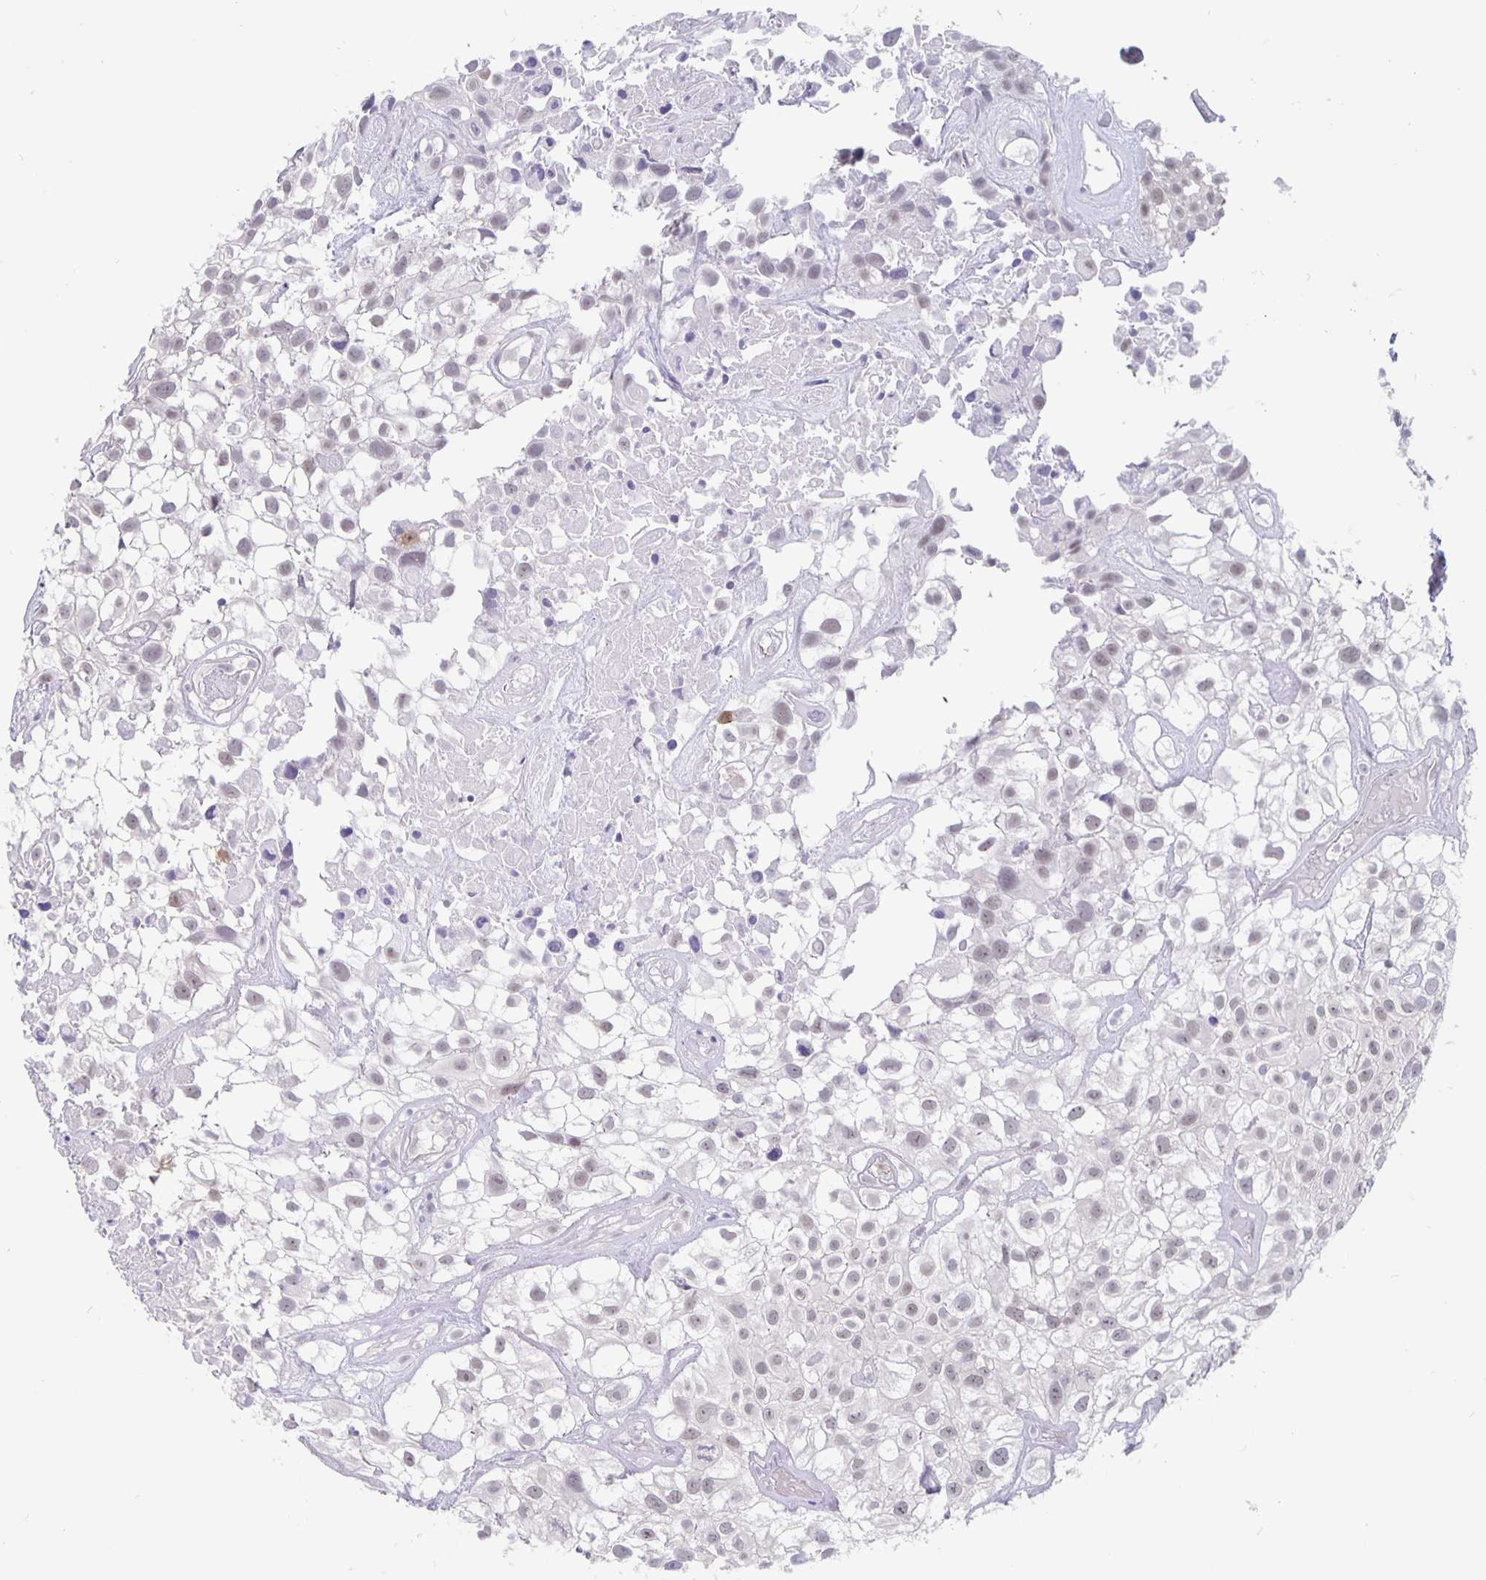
{"staining": {"intensity": "weak", "quantity": "<25%", "location": "nuclear"}, "tissue": "urothelial cancer", "cell_type": "Tumor cells", "image_type": "cancer", "snomed": [{"axis": "morphology", "description": "Urothelial carcinoma, High grade"}, {"axis": "topography", "description": "Urinary bladder"}], "caption": "Human urothelial carcinoma (high-grade) stained for a protein using immunohistochemistry (IHC) displays no staining in tumor cells.", "gene": "ZNF691", "patient": {"sex": "male", "age": 56}}